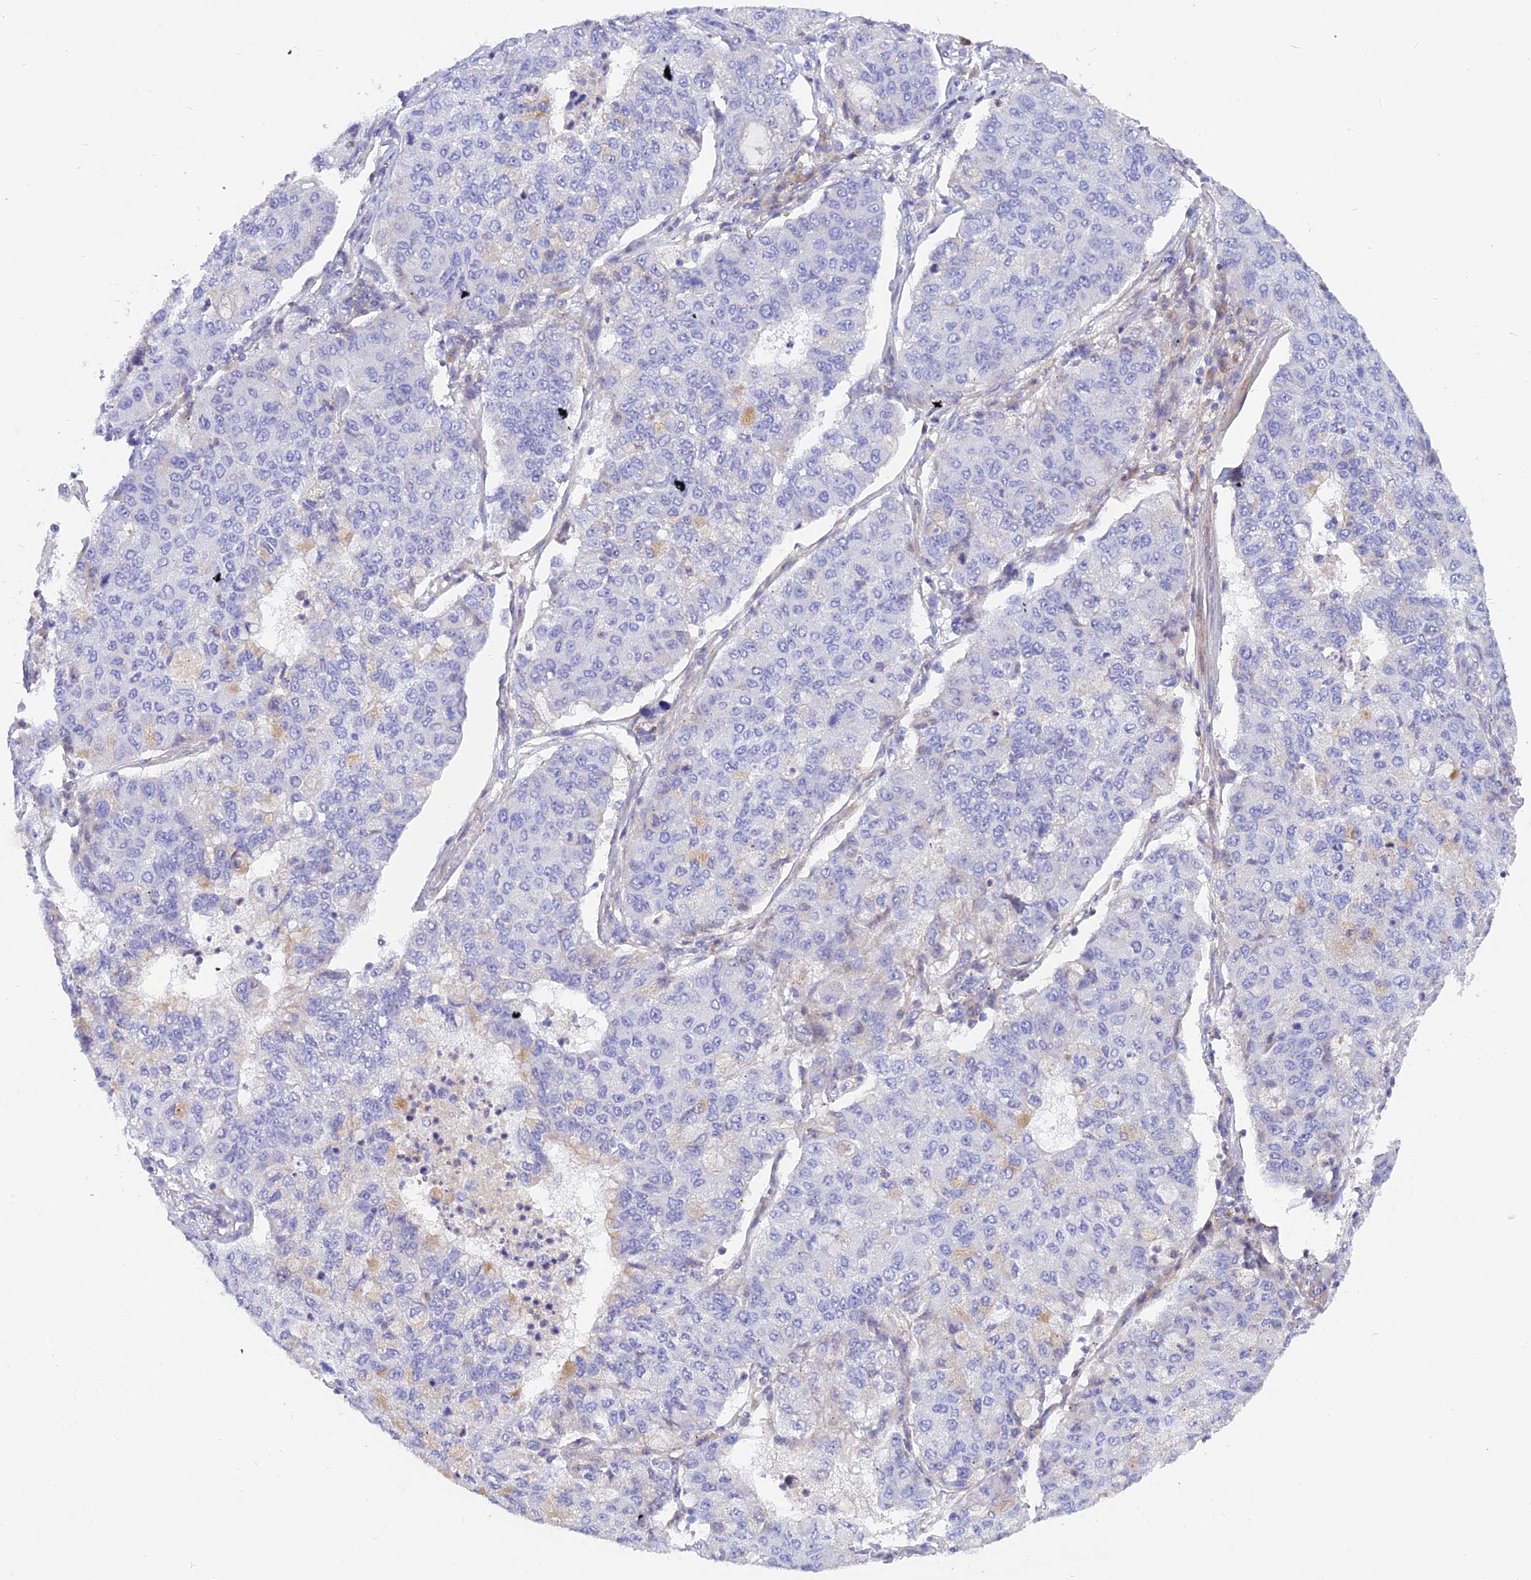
{"staining": {"intensity": "negative", "quantity": "none", "location": "none"}, "tissue": "lung cancer", "cell_type": "Tumor cells", "image_type": "cancer", "snomed": [{"axis": "morphology", "description": "Squamous cell carcinoma, NOS"}, {"axis": "topography", "description": "Lung"}], "caption": "DAB (3,3'-diaminobenzidine) immunohistochemical staining of squamous cell carcinoma (lung) exhibits no significant staining in tumor cells.", "gene": "MBD3L1", "patient": {"sex": "male", "age": 74}}